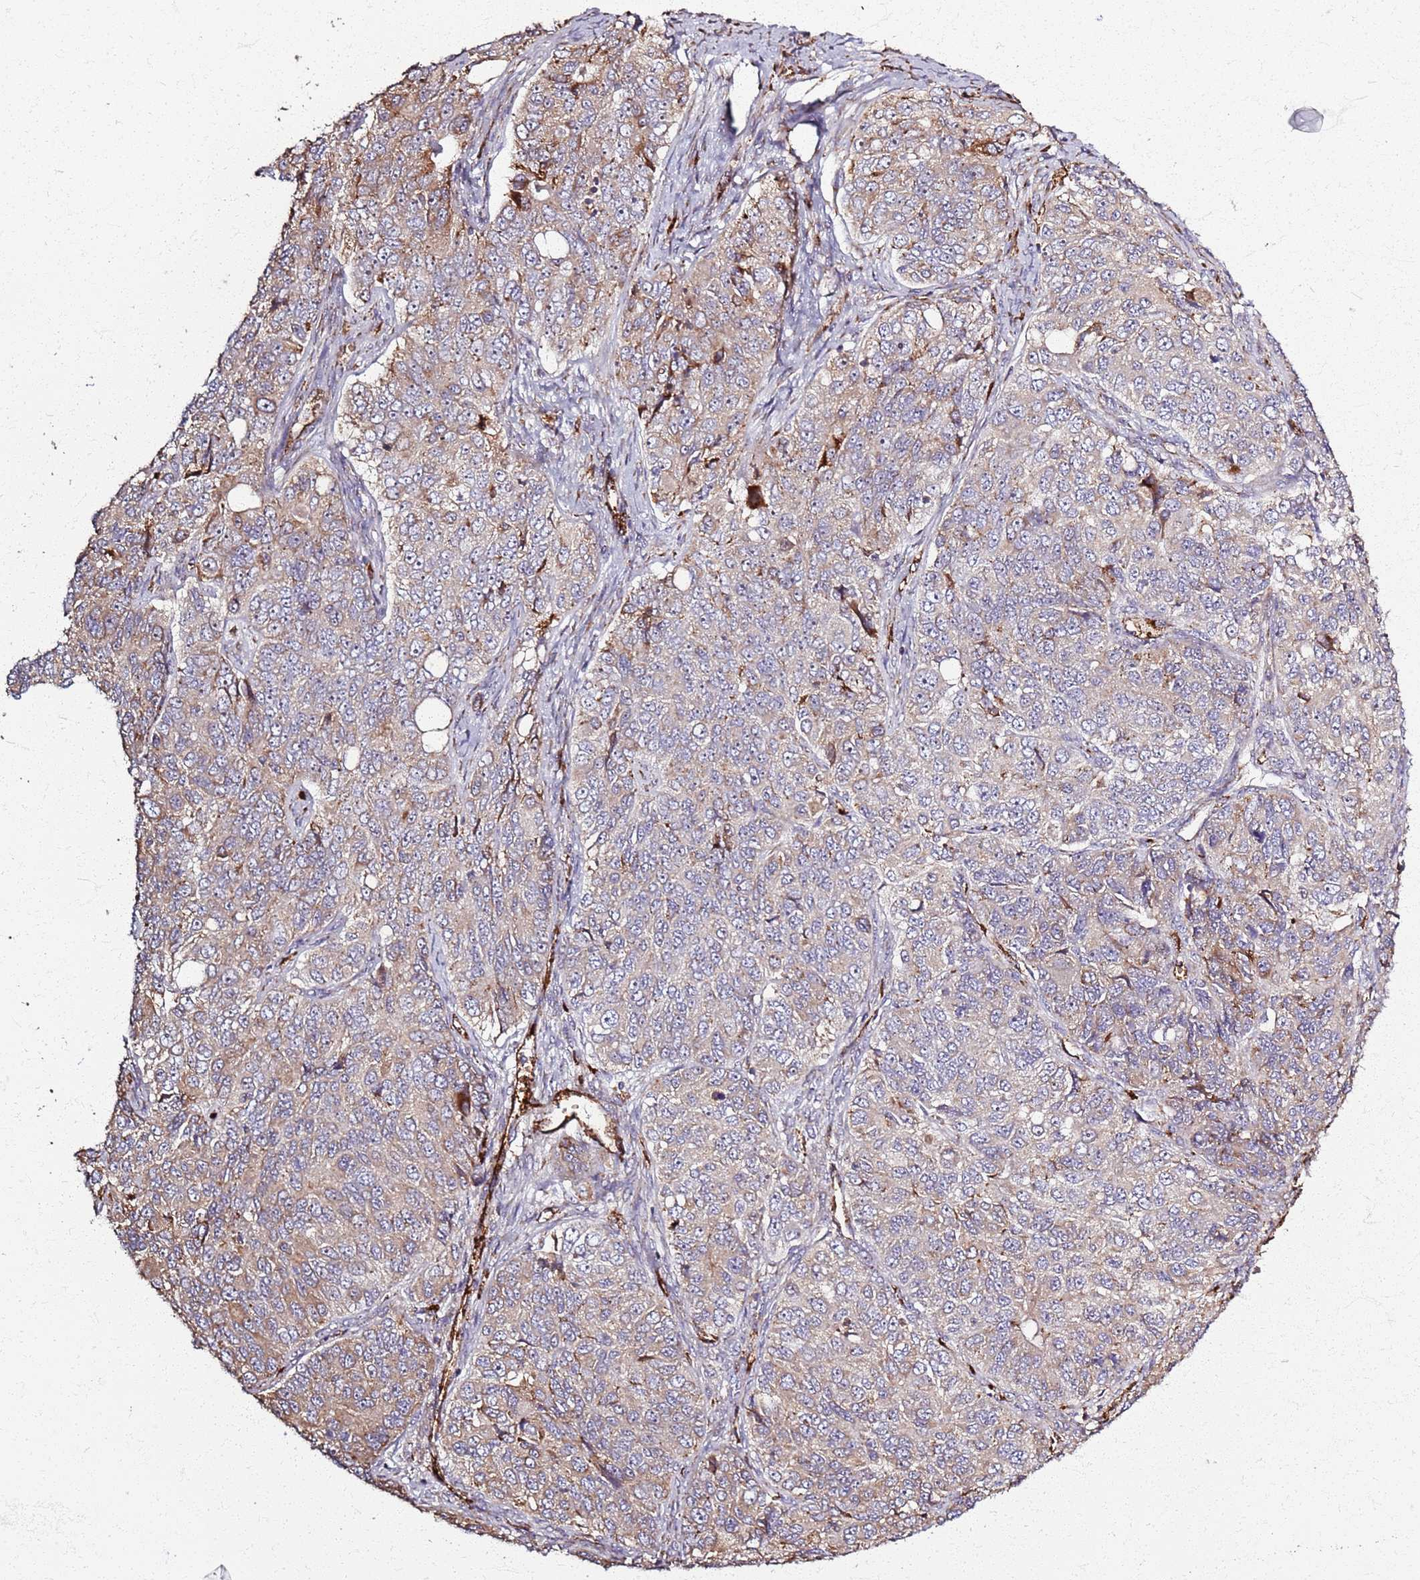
{"staining": {"intensity": "moderate", "quantity": "<25%", "location": "cytoplasmic/membranous"}, "tissue": "ovarian cancer", "cell_type": "Tumor cells", "image_type": "cancer", "snomed": [{"axis": "morphology", "description": "Carcinoma, endometroid"}, {"axis": "topography", "description": "Ovary"}], "caption": "Approximately <25% of tumor cells in ovarian cancer reveal moderate cytoplasmic/membranous protein staining as visualized by brown immunohistochemical staining.", "gene": "KRI1", "patient": {"sex": "female", "age": 51}}